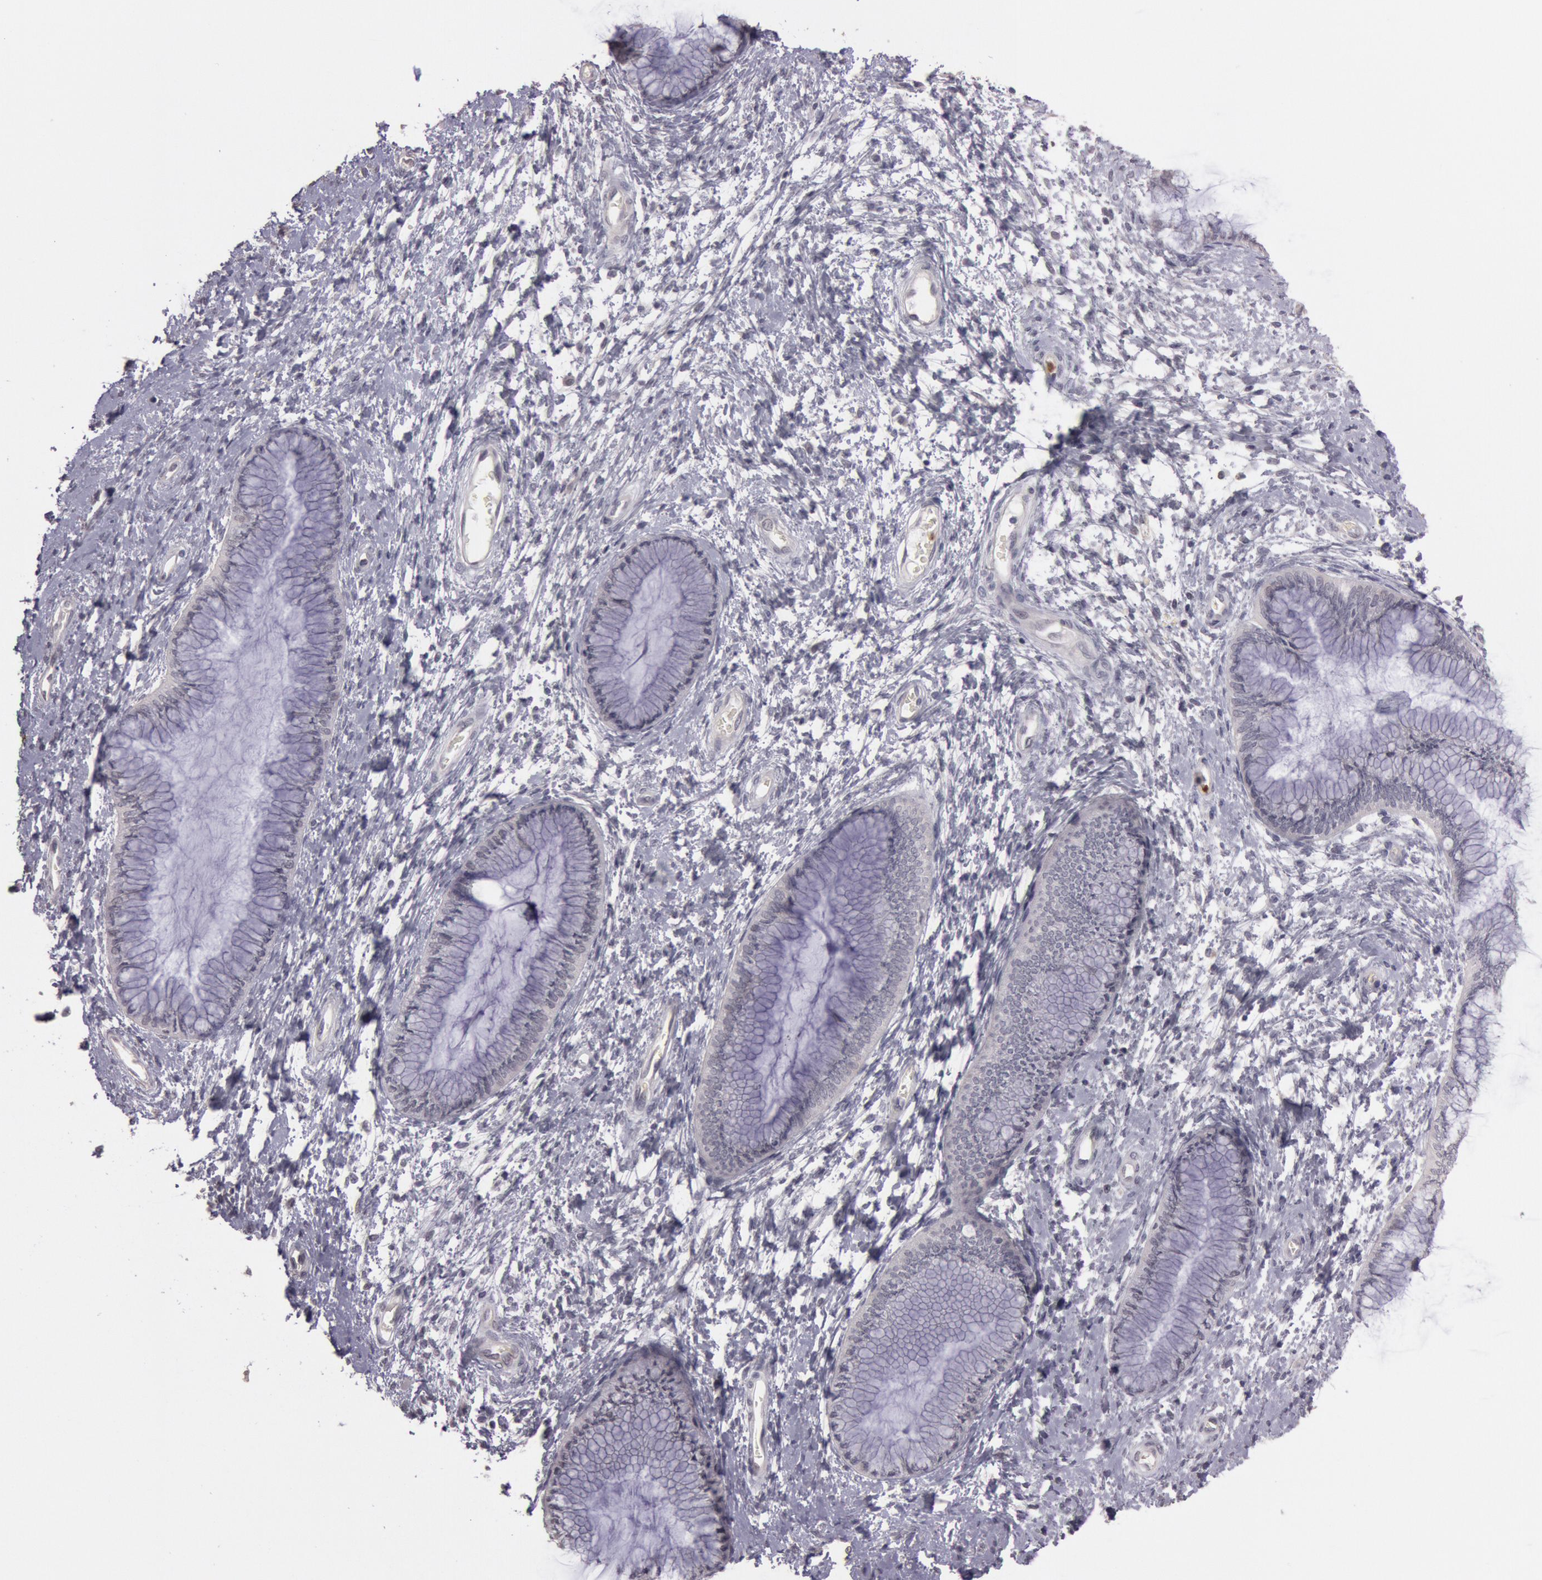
{"staining": {"intensity": "negative", "quantity": "none", "location": "none"}, "tissue": "cervix", "cell_type": "Glandular cells", "image_type": "normal", "snomed": [{"axis": "morphology", "description": "Normal tissue, NOS"}, {"axis": "topography", "description": "Cervix"}], "caption": "An image of cervix stained for a protein reveals no brown staining in glandular cells. (DAB (3,3'-diaminobenzidine) immunohistochemistry (IHC) with hematoxylin counter stain).", "gene": "KDM6A", "patient": {"sex": "female", "age": 27}}